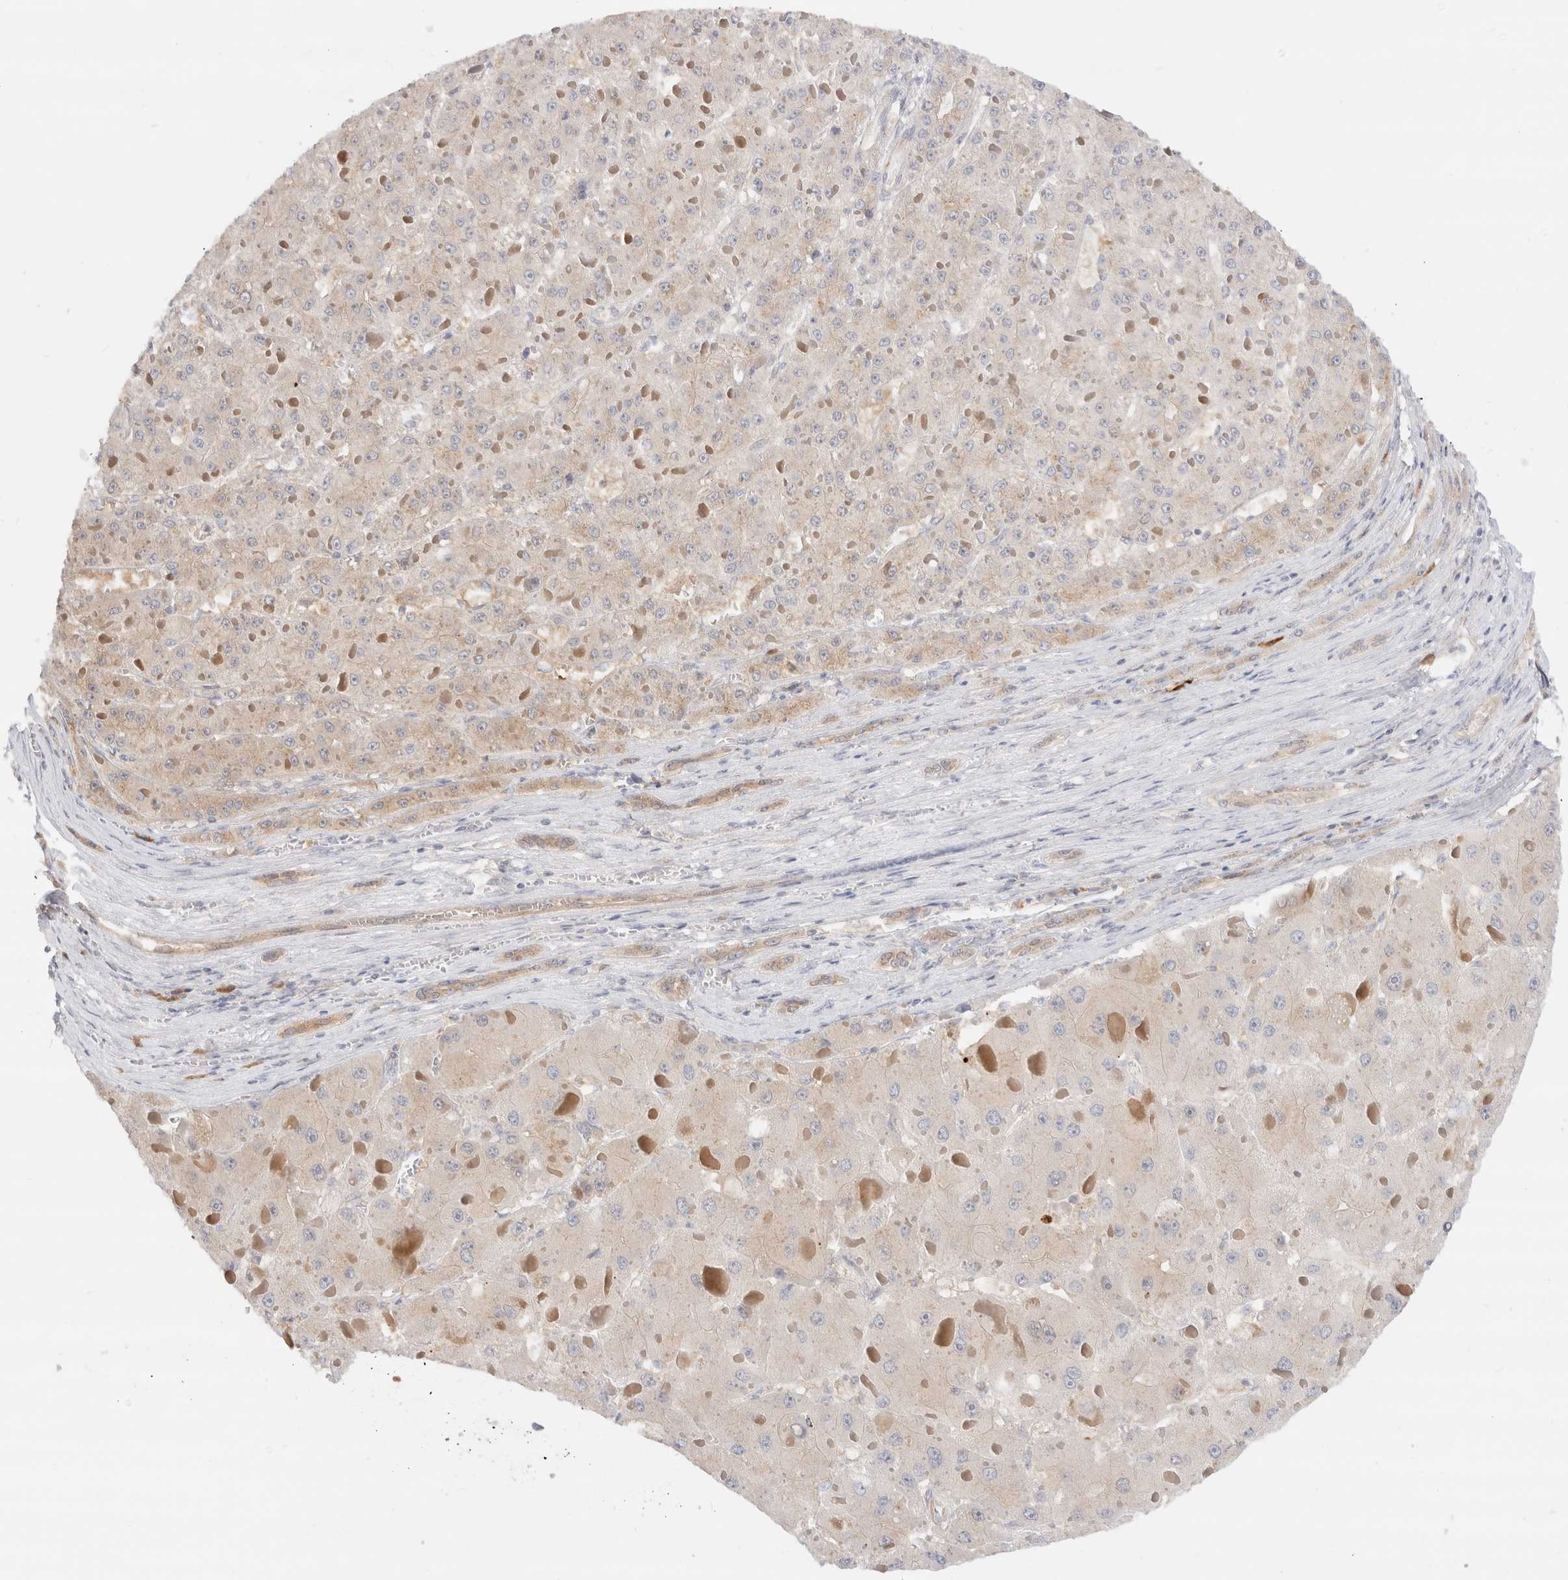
{"staining": {"intensity": "negative", "quantity": "none", "location": "none"}, "tissue": "liver cancer", "cell_type": "Tumor cells", "image_type": "cancer", "snomed": [{"axis": "morphology", "description": "Carcinoma, Hepatocellular, NOS"}, {"axis": "topography", "description": "Liver"}], "caption": "Liver hepatocellular carcinoma was stained to show a protein in brown. There is no significant positivity in tumor cells. (Brightfield microscopy of DAB immunohistochemistry (IHC) at high magnification).", "gene": "EFCAB13", "patient": {"sex": "female", "age": 73}}